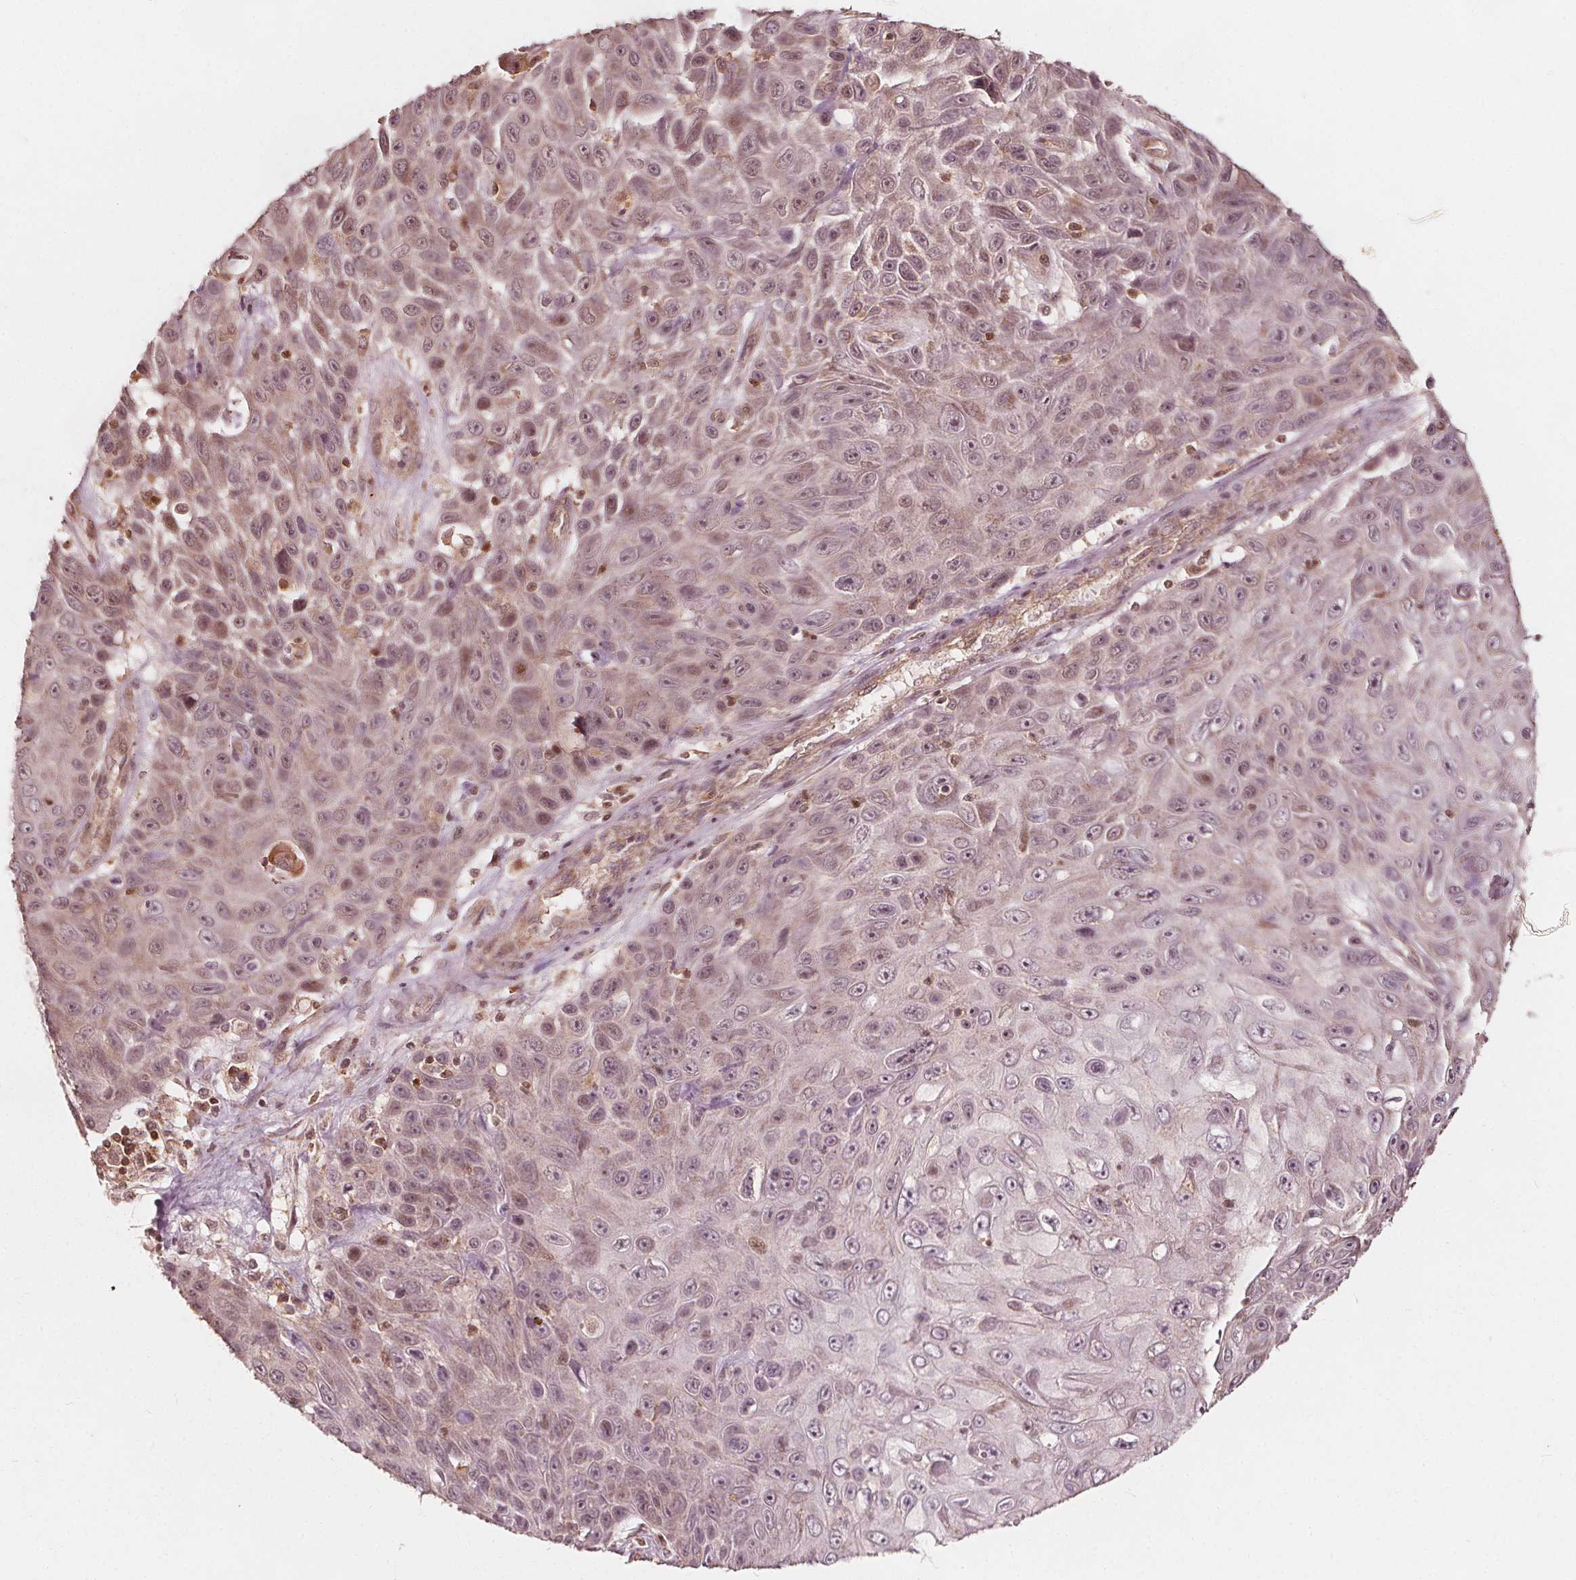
{"staining": {"intensity": "negative", "quantity": "none", "location": "none"}, "tissue": "skin cancer", "cell_type": "Tumor cells", "image_type": "cancer", "snomed": [{"axis": "morphology", "description": "Squamous cell carcinoma, NOS"}, {"axis": "topography", "description": "Skin"}], "caption": "A micrograph of skin cancer stained for a protein demonstrates no brown staining in tumor cells. (Brightfield microscopy of DAB IHC at high magnification).", "gene": "AIP", "patient": {"sex": "male", "age": 82}}